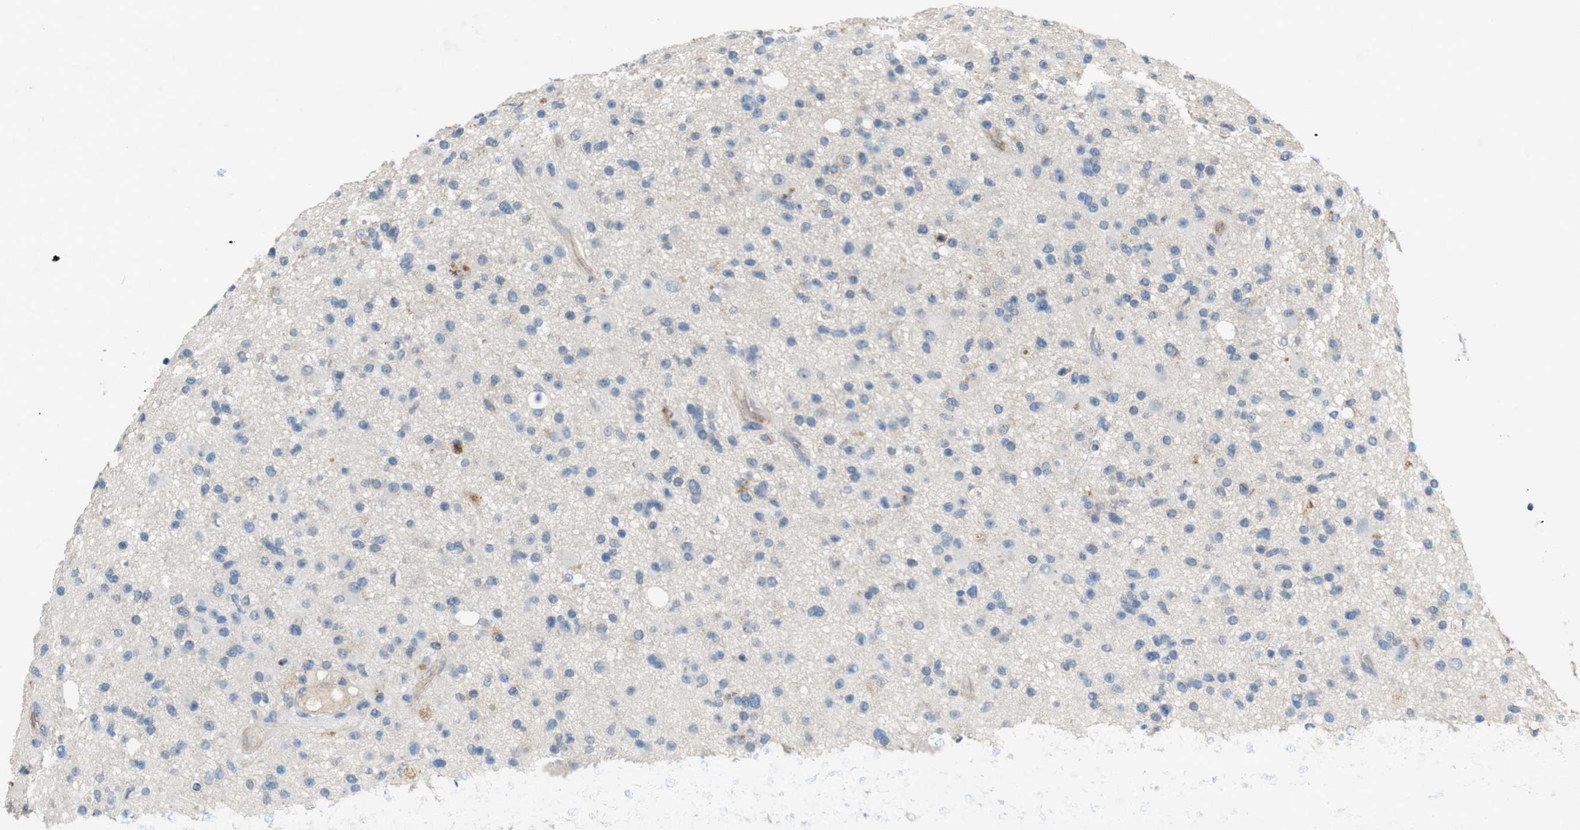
{"staining": {"intensity": "negative", "quantity": "none", "location": "none"}, "tissue": "glioma", "cell_type": "Tumor cells", "image_type": "cancer", "snomed": [{"axis": "morphology", "description": "Glioma, malignant, High grade"}, {"axis": "topography", "description": "Brain"}], "caption": "Malignant glioma (high-grade) was stained to show a protein in brown. There is no significant expression in tumor cells. Brightfield microscopy of IHC stained with DAB (3,3'-diaminobenzidine) (brown) and hematoxylin (blue), captured at high magnification.", "gene": "PVR", "patient": {"sex": "male", "age": 33}}